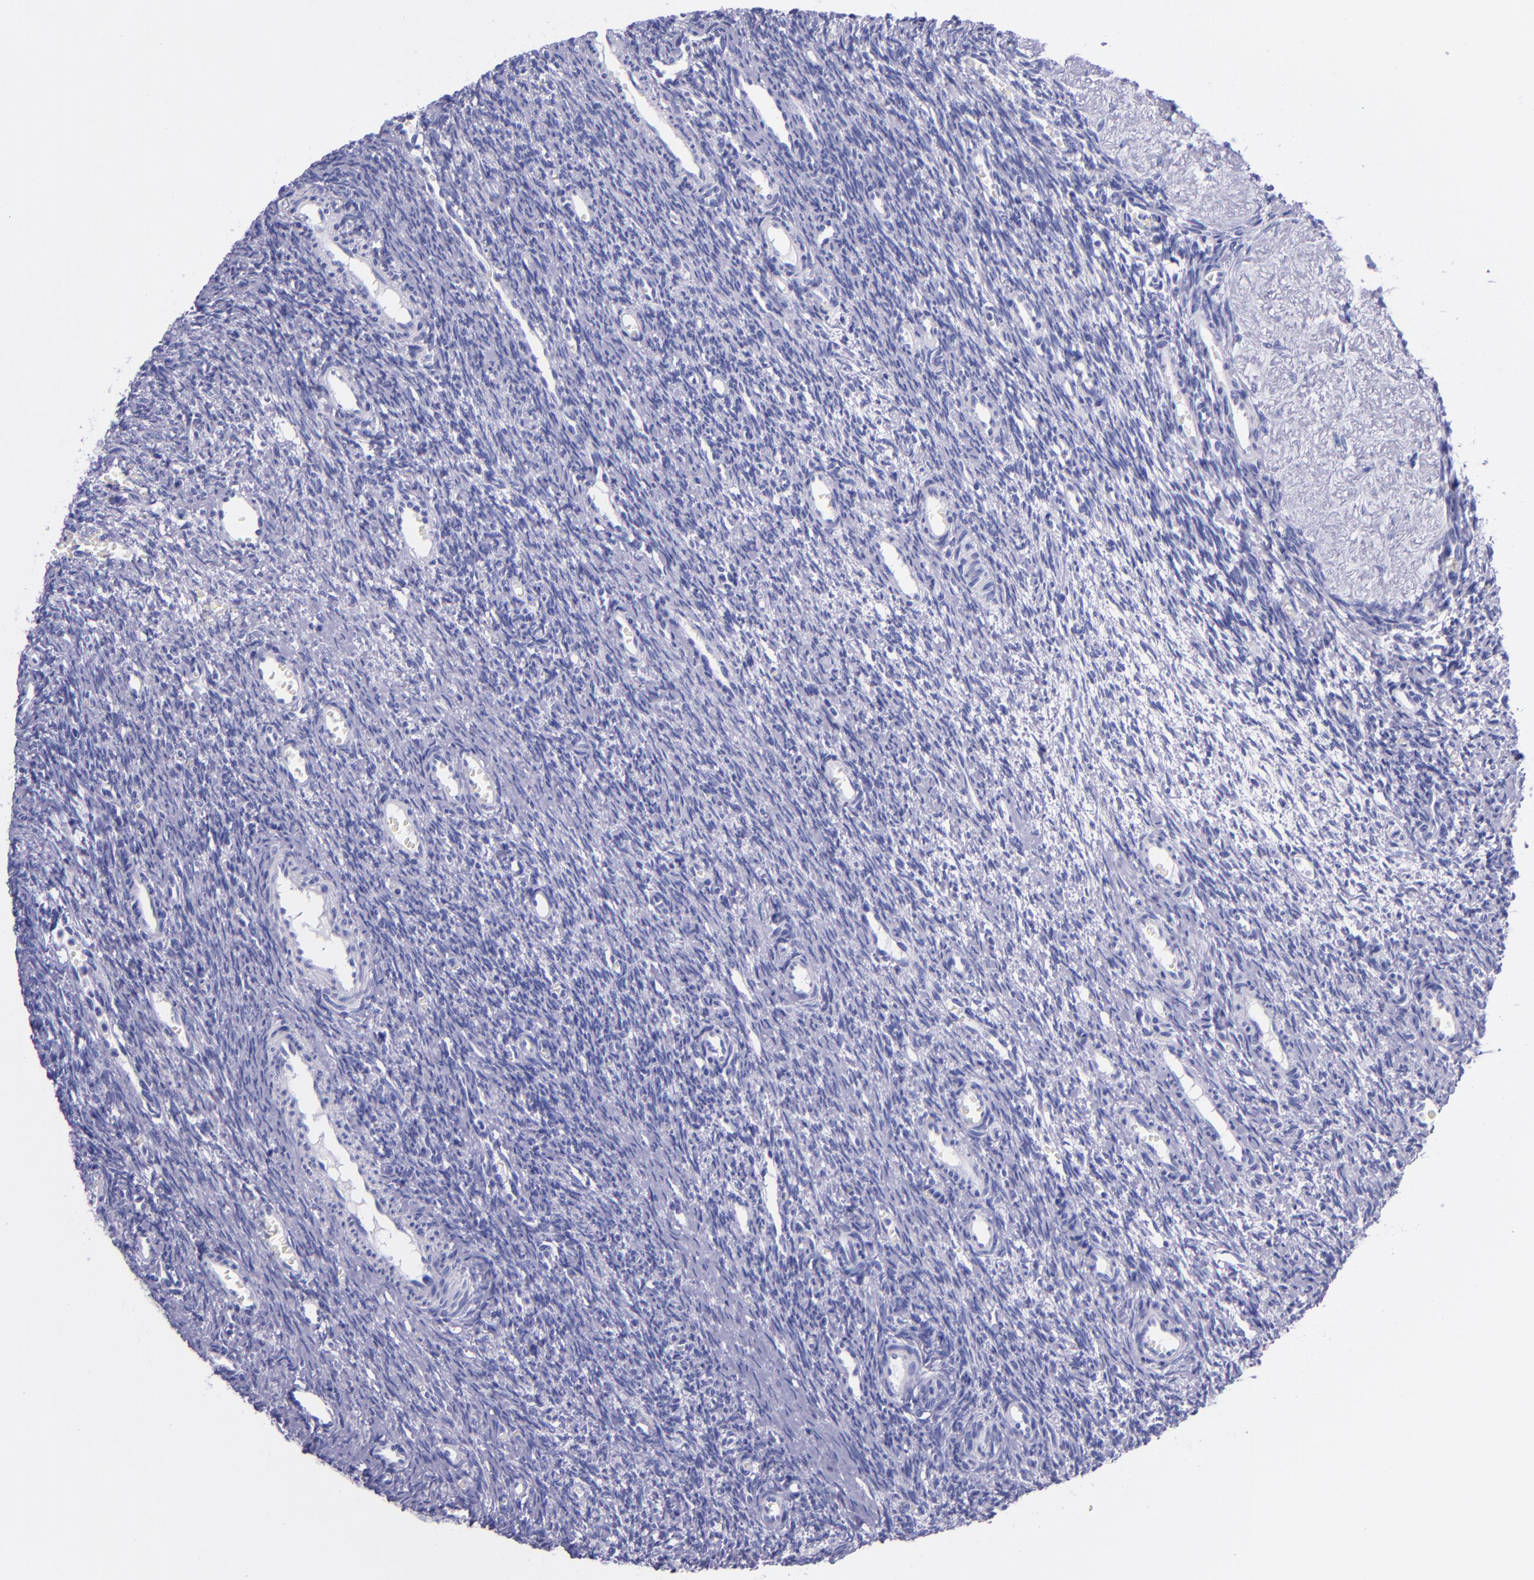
{"staining": {"intensity": "negative", "quantity": "none", "location": "none"}, "tissue": "ovary", "cell_type": "Follicle cells", "image_type": "normal", "snomed": [{"axis": "morphology", "description": "Normal tissue, NOS"}, {"axis": "topography", "description": "Ovary"}], "caption": "Image shows no significant protein positivity in follicle cells of benign ovary.", "gene": "MBP", "patient": {"sex": "female", "age": 39}}